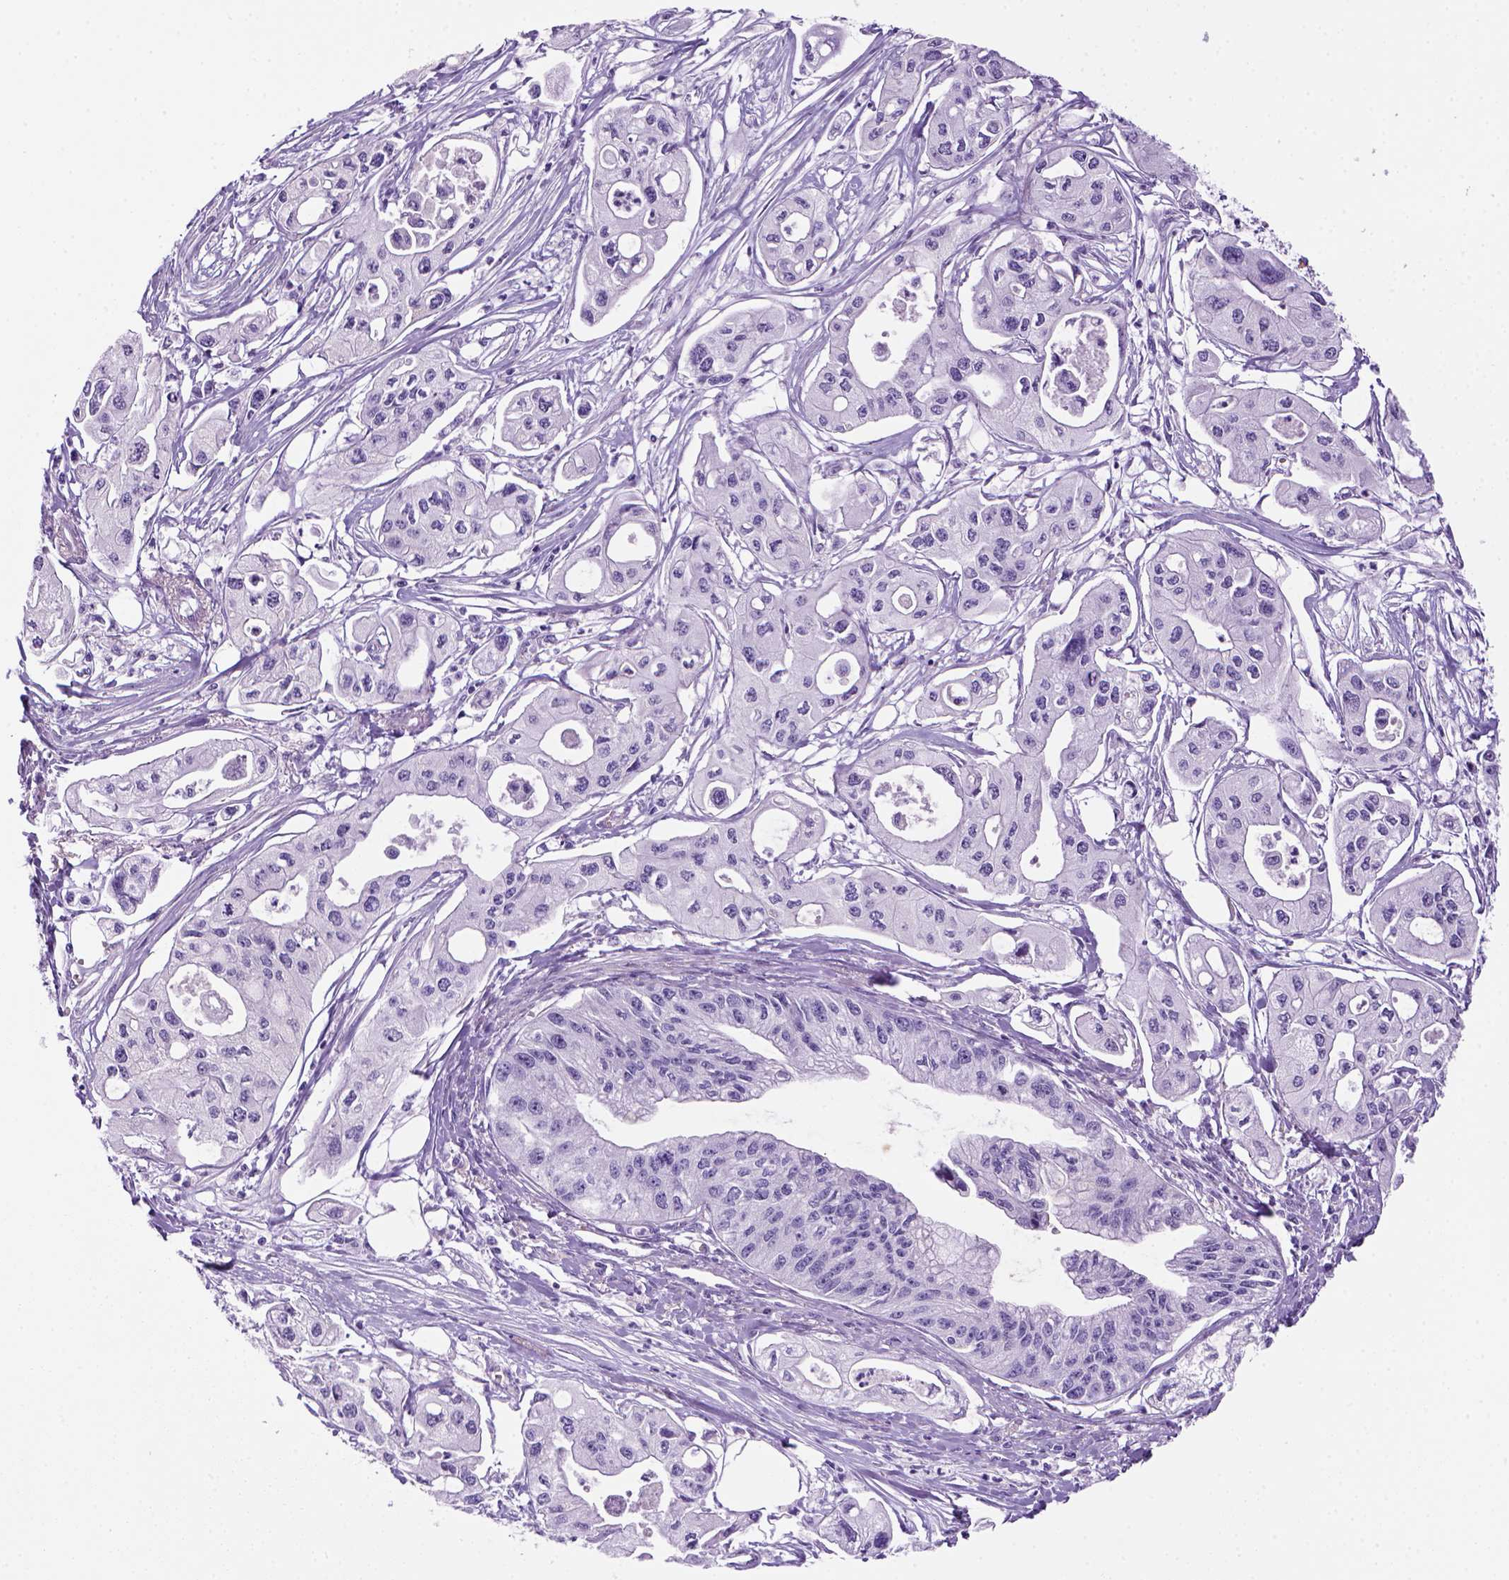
{"staining": {"intensity": "negative", "quantity": "none", "location": "none"}, "tissue": "pancreatic cancer", "cell_type": "Tumor cells", "image_type": "cancer", "snomed": [{"axis": "morphology", "description": "Adenocarcinoma, NOS"}, {"axis": "topography", "description": "Pancreas"}], "caption": "Immunohistochemical staining of human pancreatic adenocarcinoma exhibits no significant positivity in tumor cells.", "gene": "ARHGEF33", "patient": {"sex": "male", "age": 70}}